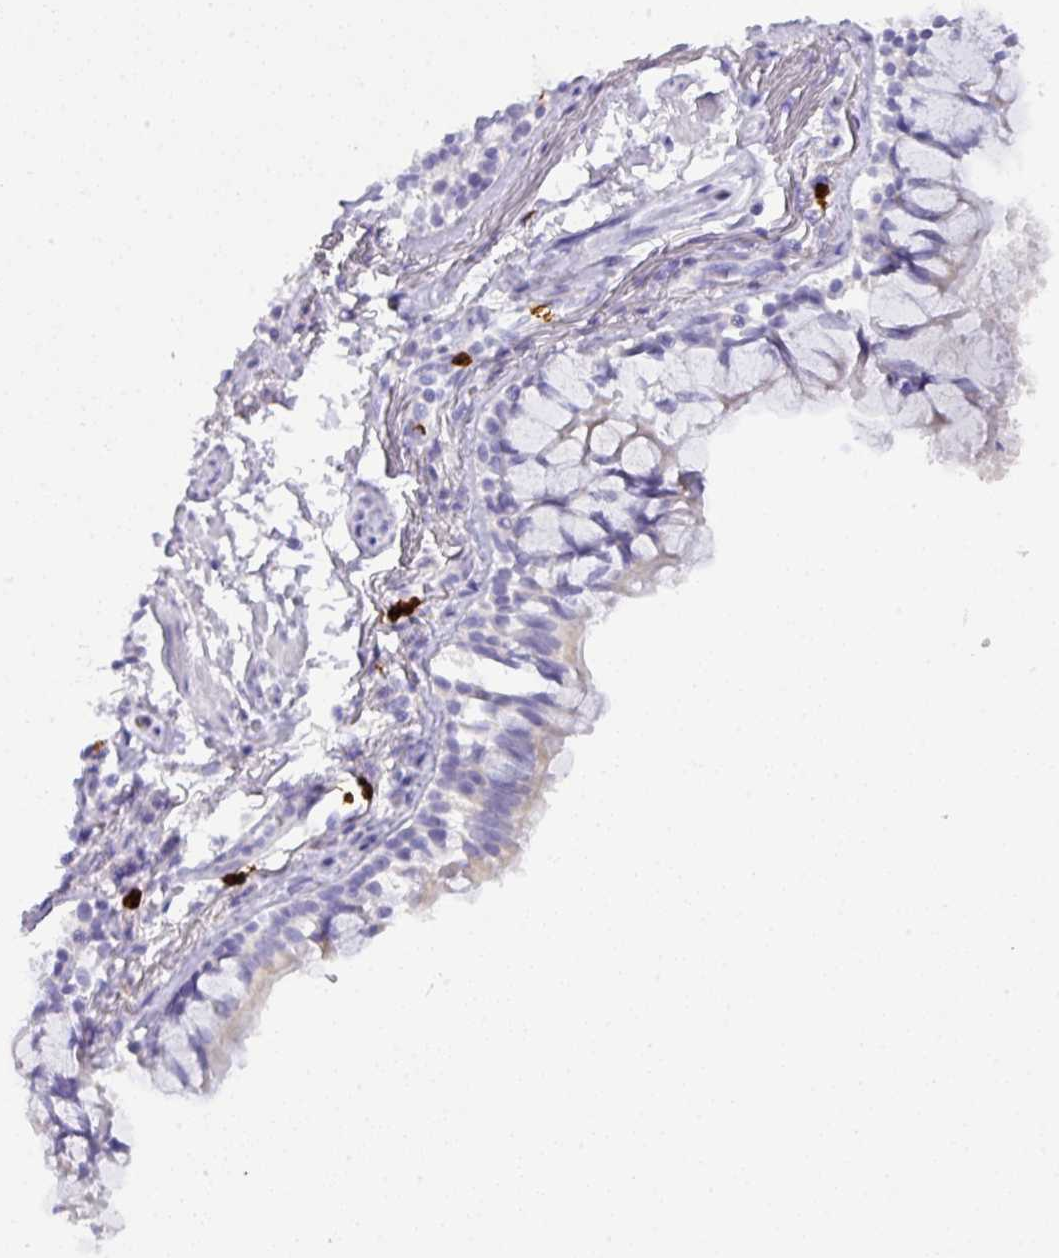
{"staining": {"intensity": "negative", "quantity": "none", "location": "none"}, "tissue": "bronchus", "cell_type": "Respiratory epithelial cells", "image_type": "normal", "snomed": [{"axis": "morphology", "description": "Normal tissue, NOS"}, {"axis": "topography", "description": "Bronchus"}], "caption": "Immunohistochemical staining of unremarkable human bronchus reveals no significant positivity in respiratory epithelial cells.", "gene": "MRM2", "patient": {"sex": "male", "age": 70}}